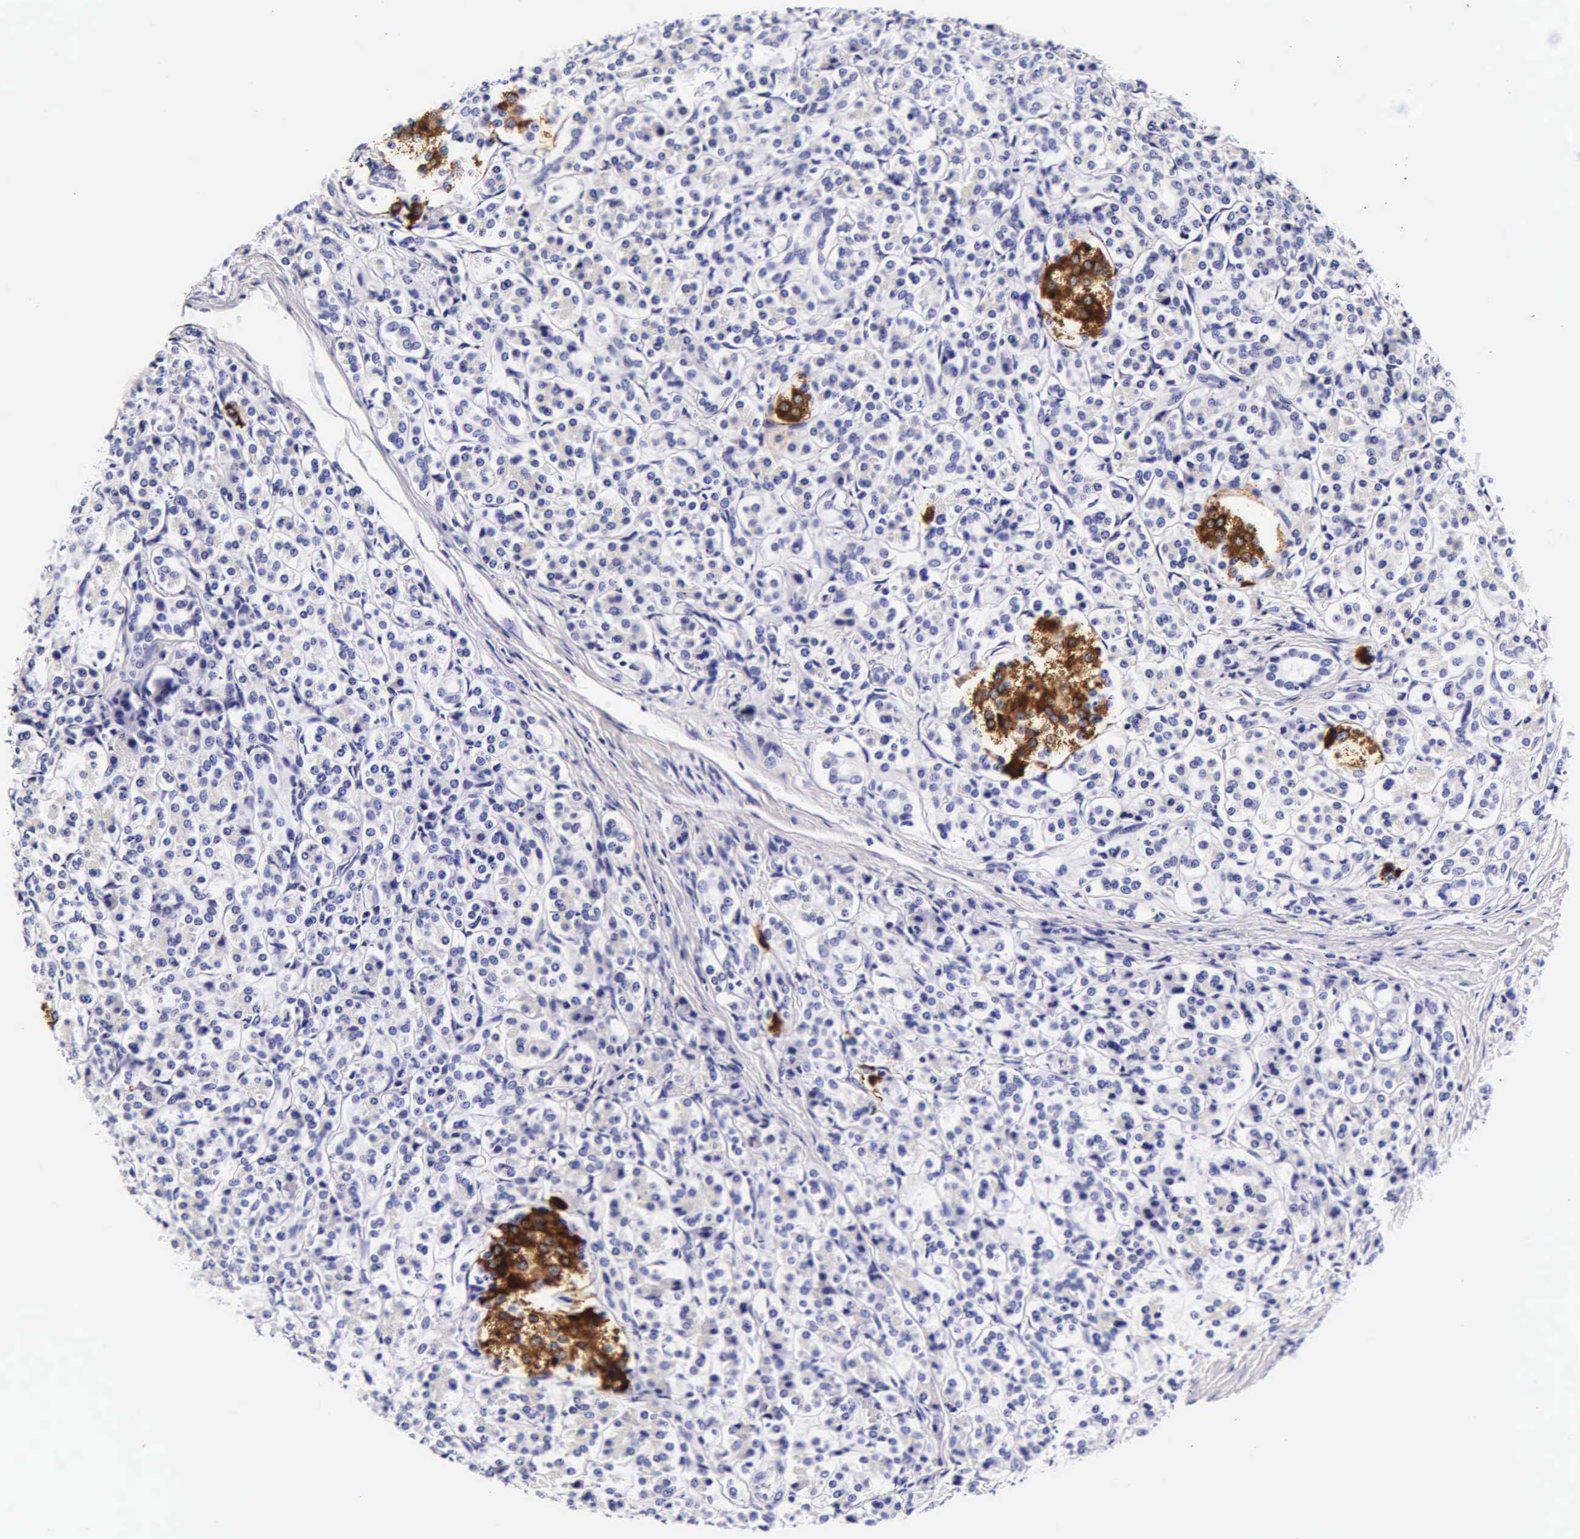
{"staining": {"intensity": "negative", "quantity": "none", "location": "none"}, "tissue": "pancreas", "cell_type": "Exocrine glandular cells", "image_type": "normal", "snomed": [{"axis": "morphology", "description": "Normal tissue, NOS"}, {"axis": "topography", "description": "Lymph node"}, {"axis": "topography", "description": "Pancreas"}], "caption": "High magnification brightfield microscopy of benign pancreas stained with DAB (brown) and counterstained with hematoxylin (blue): exocrine glandular cells show no significant staining.", "gene": "DGCR2", "patient": {"sex": "male", "age": 59}}